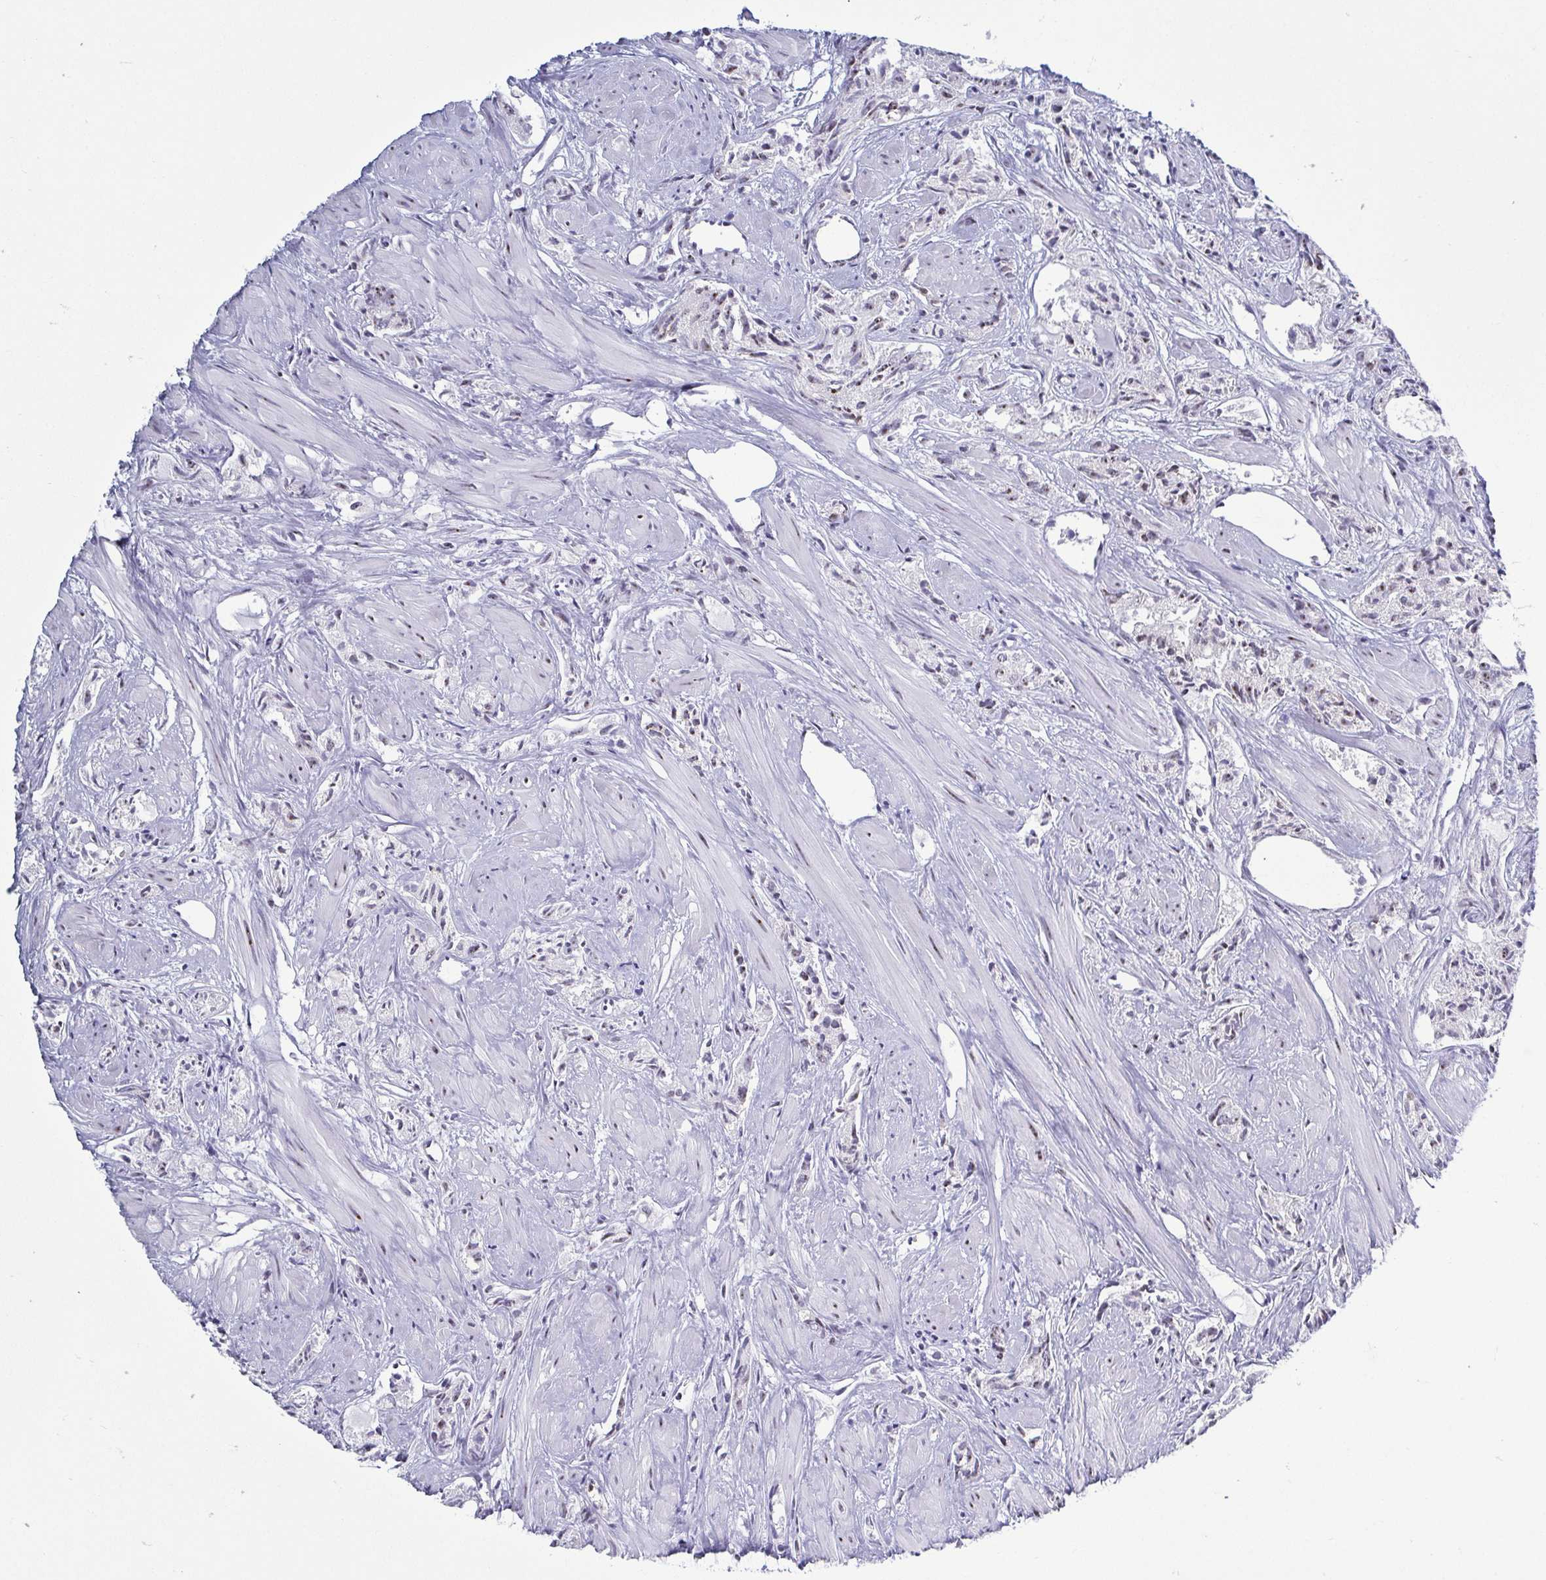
{"staining": {"intensity": "weak", "quantity": "<25%", "location": "nuclear"}, "tissue": "prostate cancer", "cell_type": "Tumor cells", "image_type": "cancer", "snomed": [{"axis": "morphology", "description": "Adenocarcinoma, High grade"}, {"axis": "topography", "description": "Prostate"}], "caption": "This micrograph is of adenocarcinoma (high-grade) (prostate) stained with immunohistochemistry (IHC) to label a protein in brown with the nuclei are counter-stained blue. There is no expression in tumor cells. (DAB immunohistochemistry (IHC), high magnification).", "gene": "BZW1", "patient": {"sex": "male", "age": 58}}